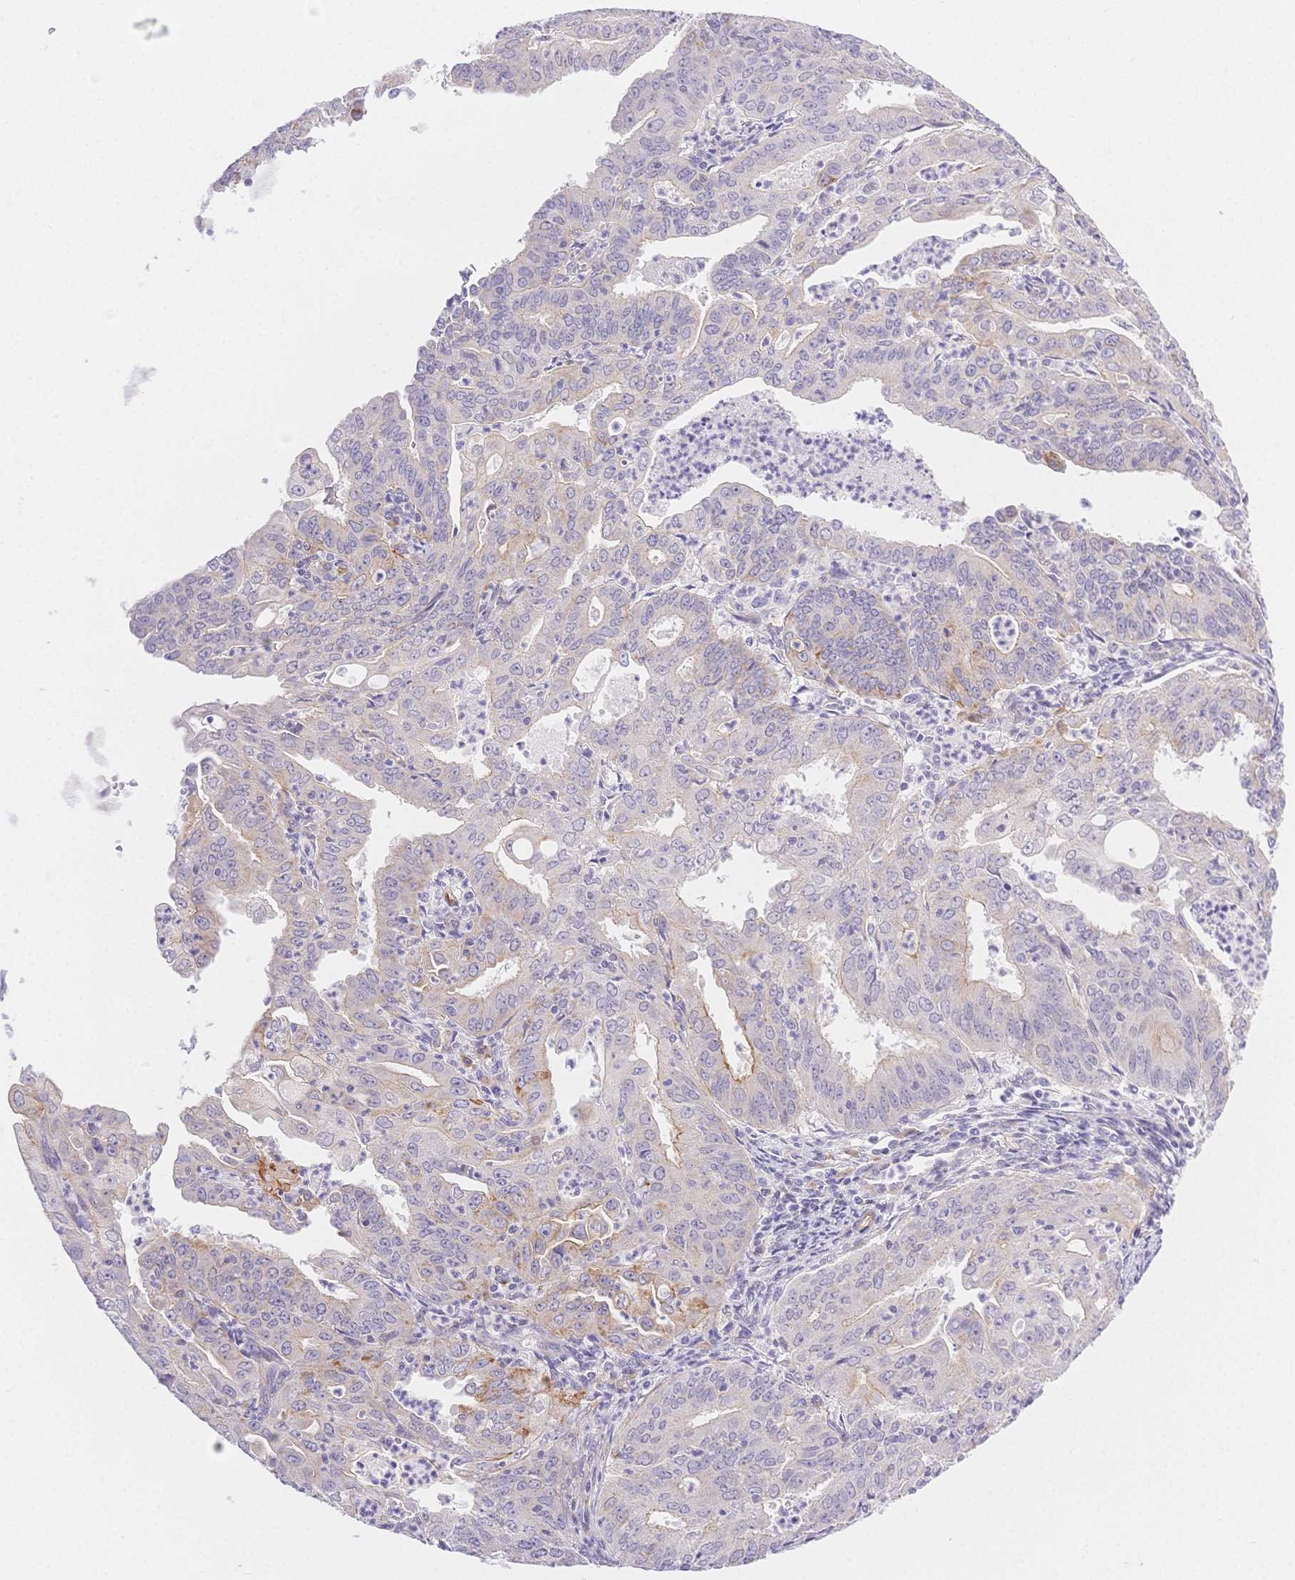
{"staining": {"intensity": "moderate", "quantity": "<25%", "location": "cytoplasmic/membranous"}, "tissue": "cervical cancer", "cell_type": "Tumor cells", "image_type": "cancer", "snomed": [{"axis": "morphology", "description": "Adenocarcinoma, NOS"}, {"axis": "topography", "description": "Cervix"}], "caption": "Moderate cytoplasmic/membranous staining is seen in approximately <25% of tumor cells in cervical cancer.", "gene": "CSN1S1", "patient": {"sex": "female", "age": 56}}